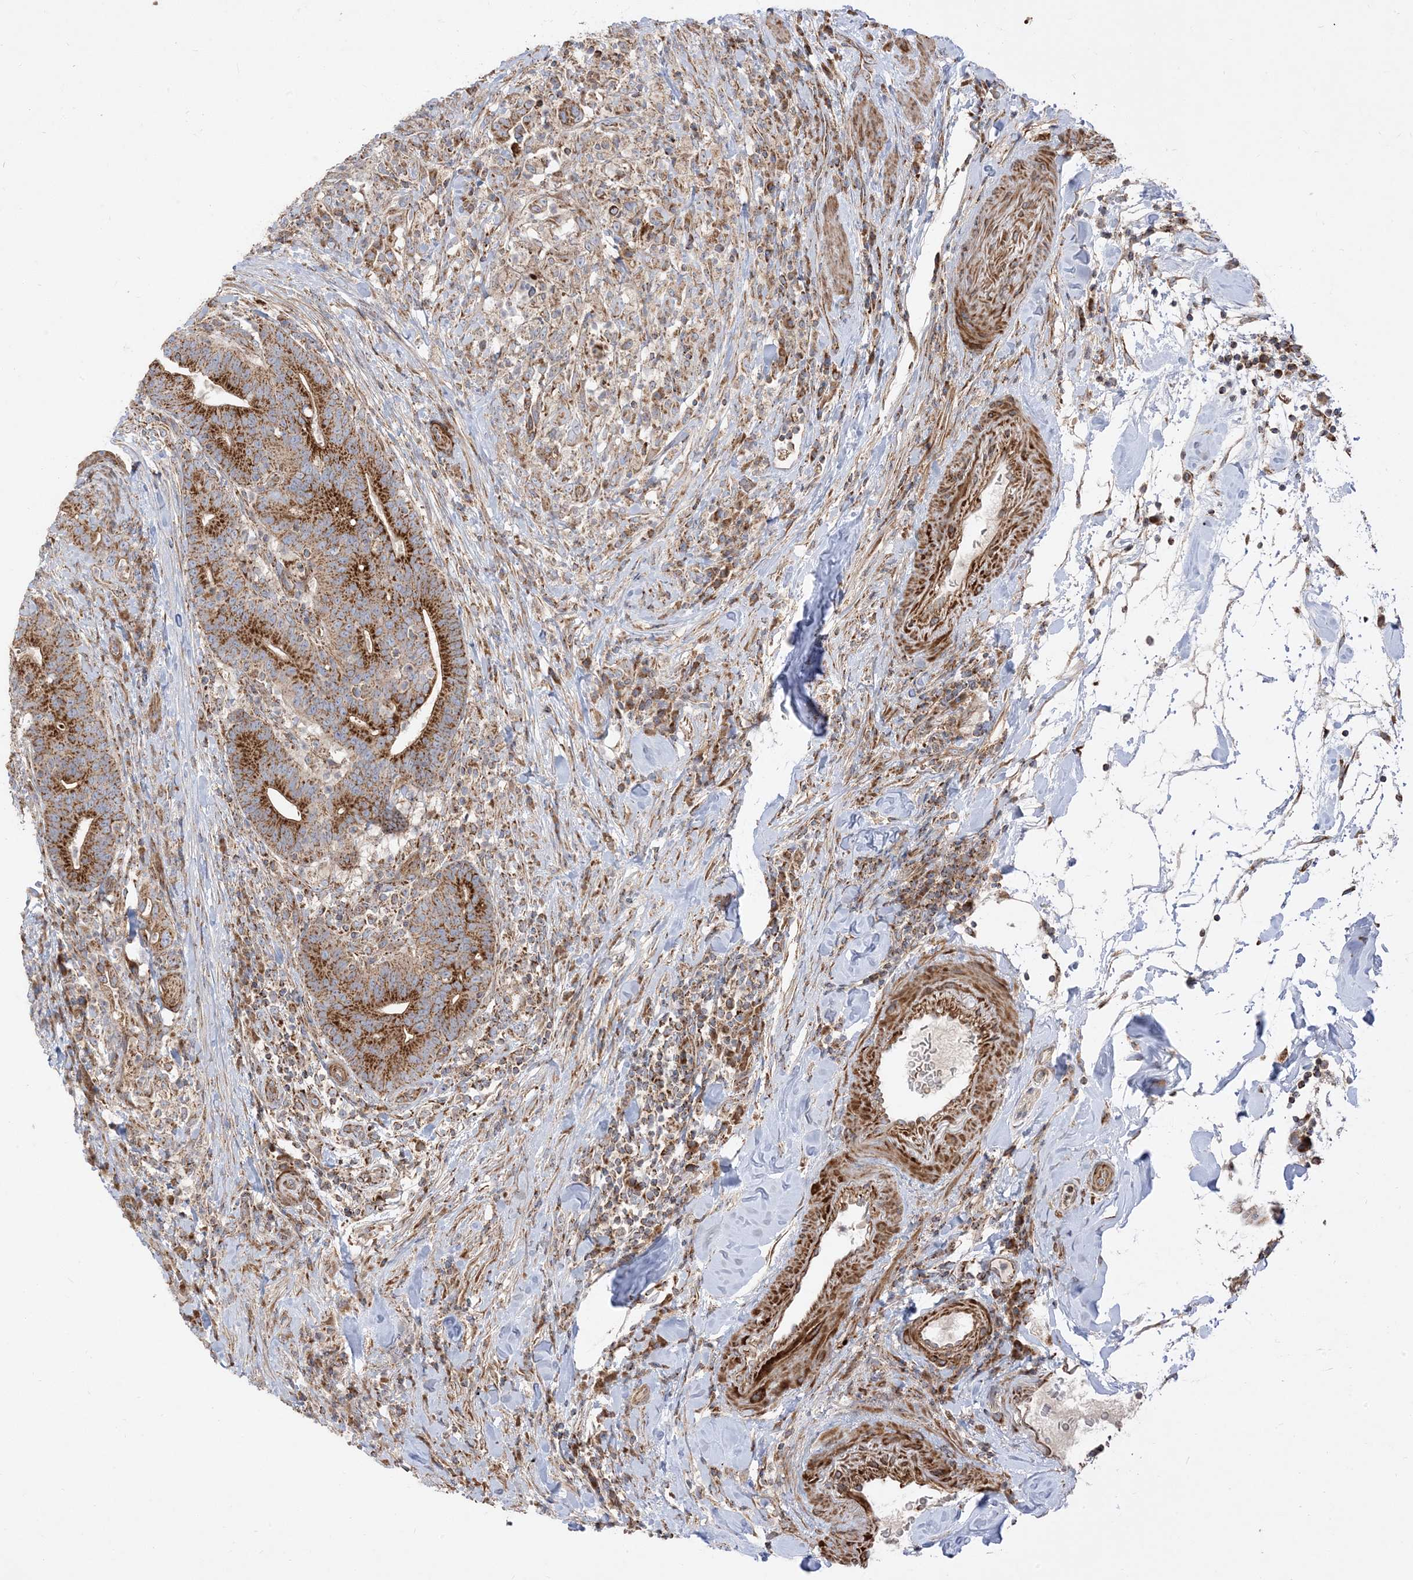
{"staining": {"intensity": "strong", "quantity": ">75%", "location": "cytoplasmic/membranous"}, "tissue": "colorectal cancer", "cell_type": "Tumor cells", "image_type": "cancer", "snomed": [{"axis": "morphology", "description": "Adenocarcinoma, NOS"}, {"axis": "topography", "description": "Colon"}], "caption": "Approximately >75% of tumor cells in colorectal cancer reveal strong cytoplasmic/membranous protein expression as visualized by brown immunohistochemical staining.", "gene": "AARS2", "patient": {"sex": "female", "age": 66}}